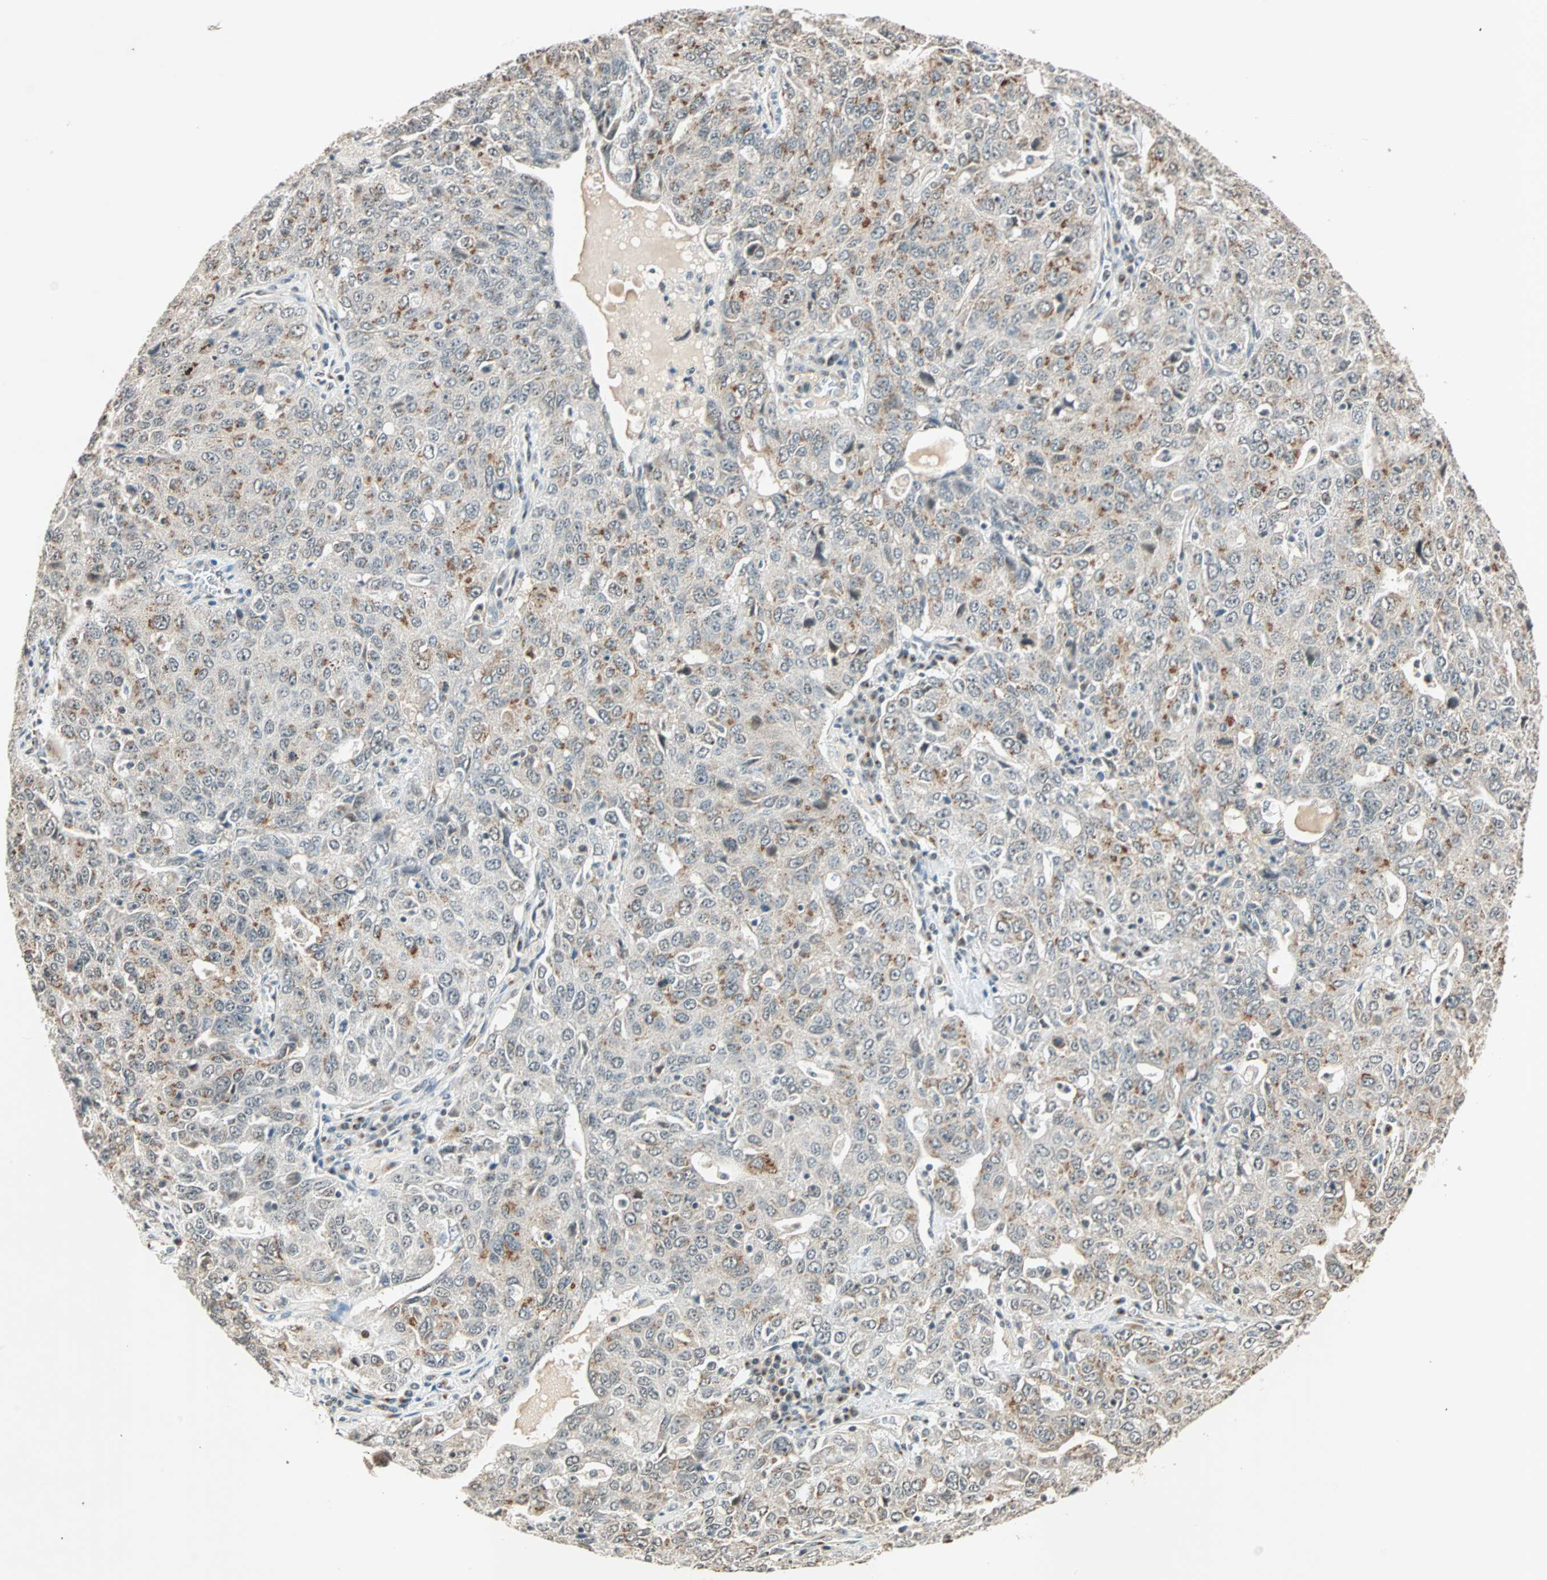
{"staining": {"intensity": "weak", "quantity": "<25%", "location": "cytoplasmic/membranous"}, "tissue": "ovarian cancer", "cell_type": "Tumor cells", "image_type": "cancer", "snomed": [{"axis": "morphology", "description": "Carcinoma, endometroid"}, {"axis": "topography", "description": "Ovary"}], "caption": "Immunohistochemical staining of human ovarian endometroid carcinoma exhibits no significant positivity in tumor cells. (Stains: DAB (3,3'-diaminobenzidine) immunohistochemistry with hematoxylin counter stain, Microscopy: brightfield microscopy at high magnification).", "gene": "PRDM2", "patient": {"sex": "female", "age": 62}}